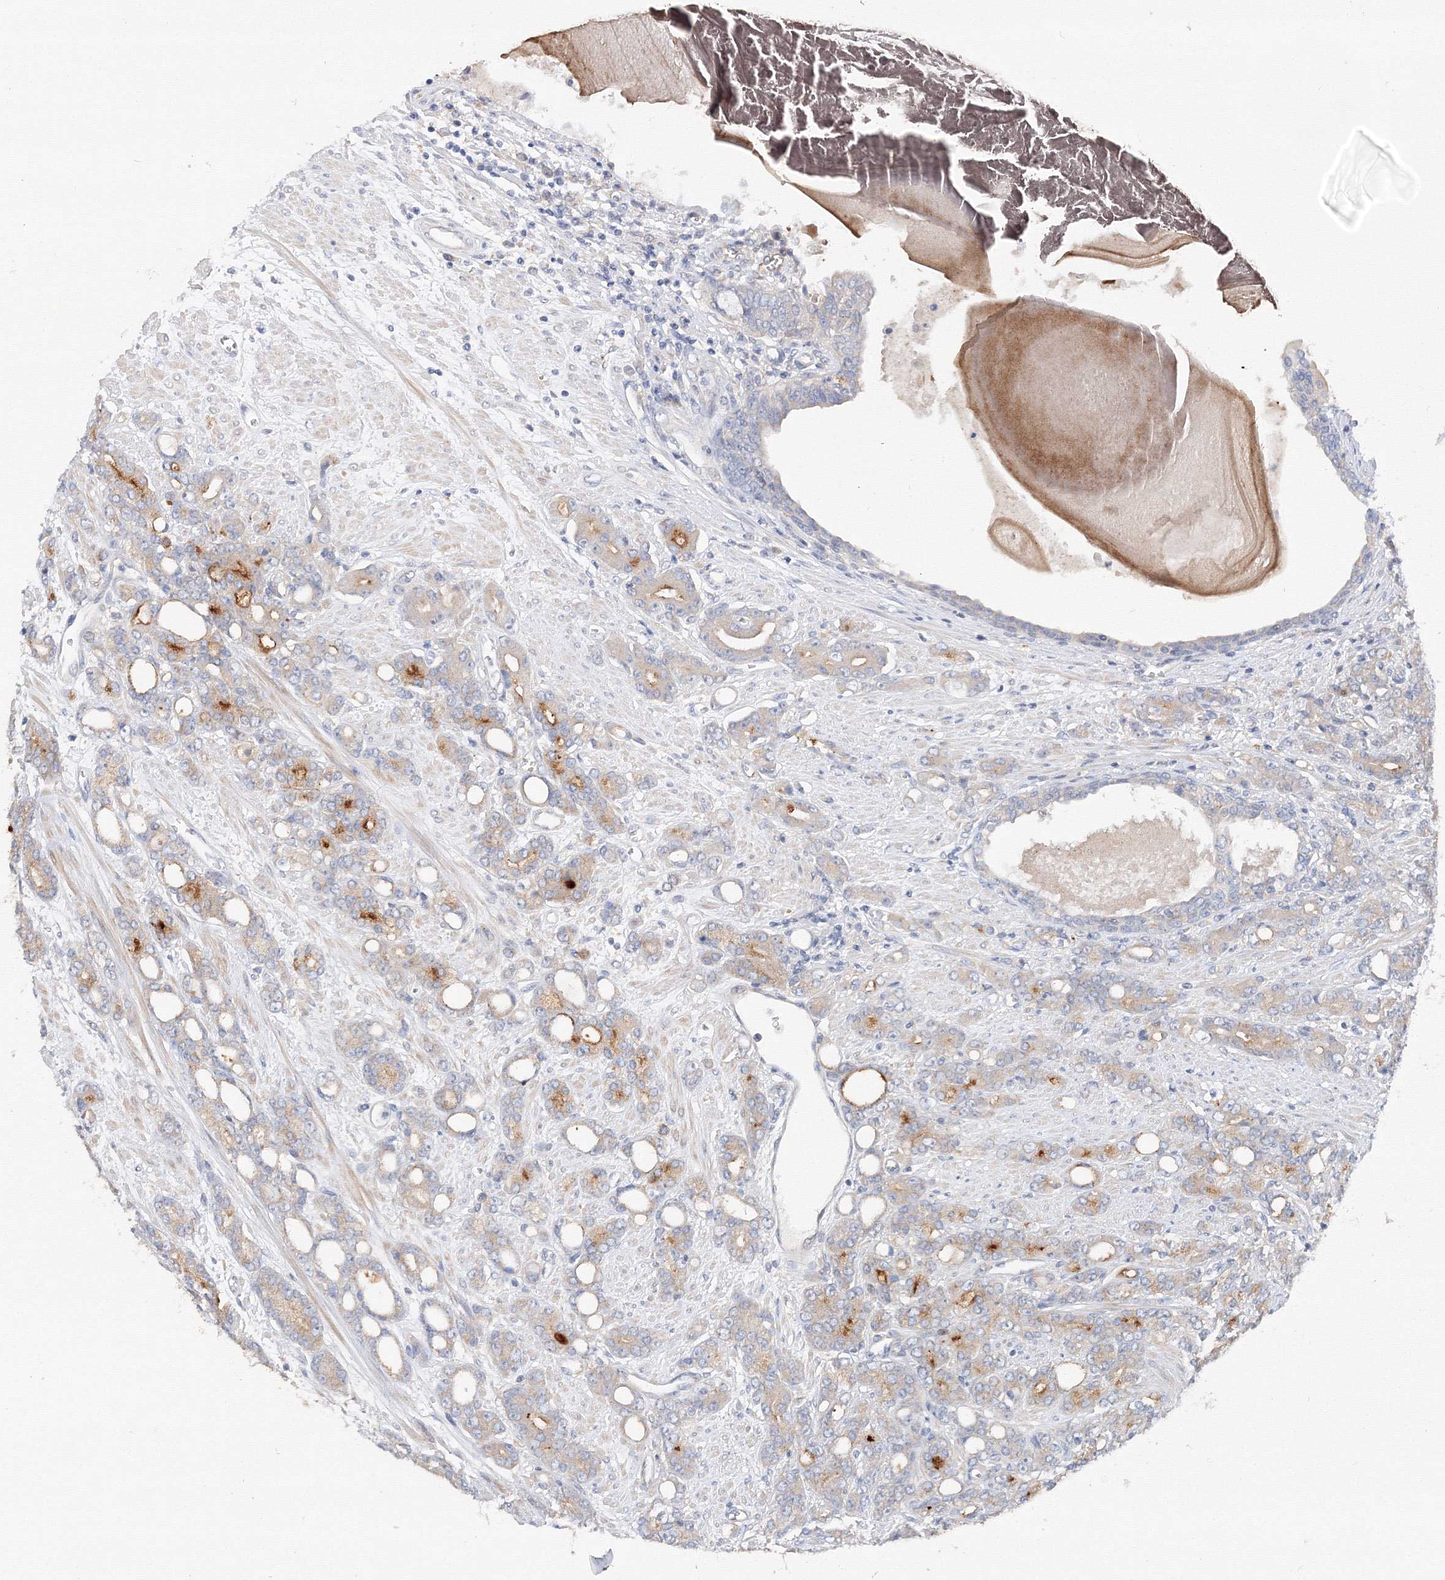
{"staining": {"intensity": "moderate", "quantity": "<25%", "location": "cytoplasmic/membranous"}, "tissue": "prostate cancer", "cell_type": "Tumor cells", "image_type": "cancer", "snomed": [{"axis": "morphology", "description": "Adenocarcinoma, High grade"}, {"axis": "topography", "description": "Prostate"}], "caption": "Immunohistochemistry (IHC) staining of prostate cancer (high-grade adenocarcinoma), which demonstrates low levels of moderate cytoplasmic/membranous staining in approximately <25% of tumor cells indicating moderate cytoplasmic/membranous protein staining. The staining was performed using DAB (3,3'-diaminobenzidine) (brown) for protein detection and nuclei were counterstained in hematoxylin (blue).", "gene": "DIS3L2", "patient": {"sex": "male", "age": 62}}